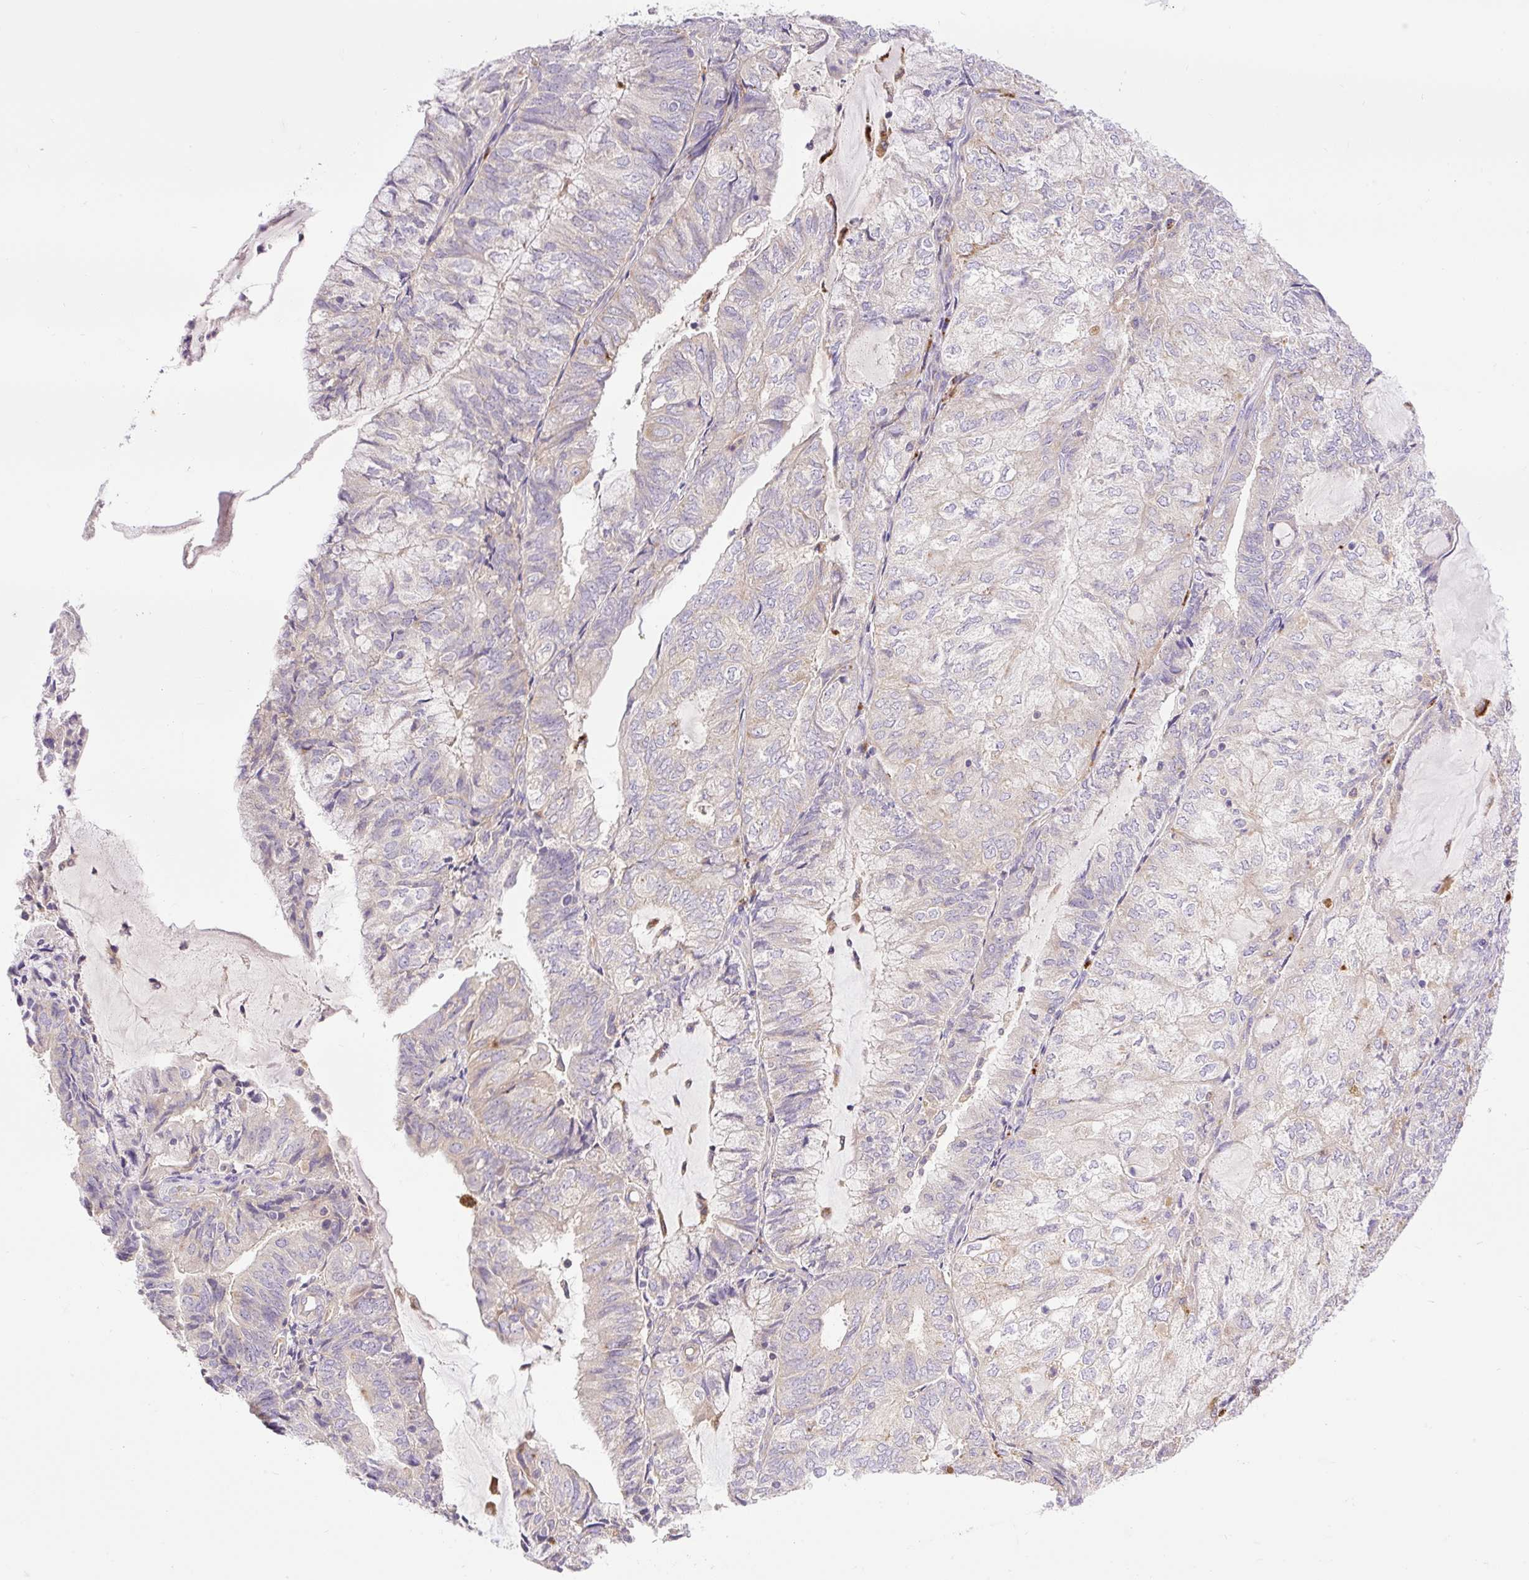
{"staining": {"intensity": "negative", "quantity": "none", "location": "none"}, "tissue": "endometrial cancer", "cell_type": "Tumor cells", "image_type": "cancer", "snomed": [{"axis": "morphology", "description": "Adenocarcinoma, NOS"}, {"axis": "topography", "description": "Endometrium"}], "caption": "The micrograph reveals no staining of tumor cells in endometrial adenocarcinoma.", "gene": "HEXB", "patient": {"sex": "female", "age": 81}}